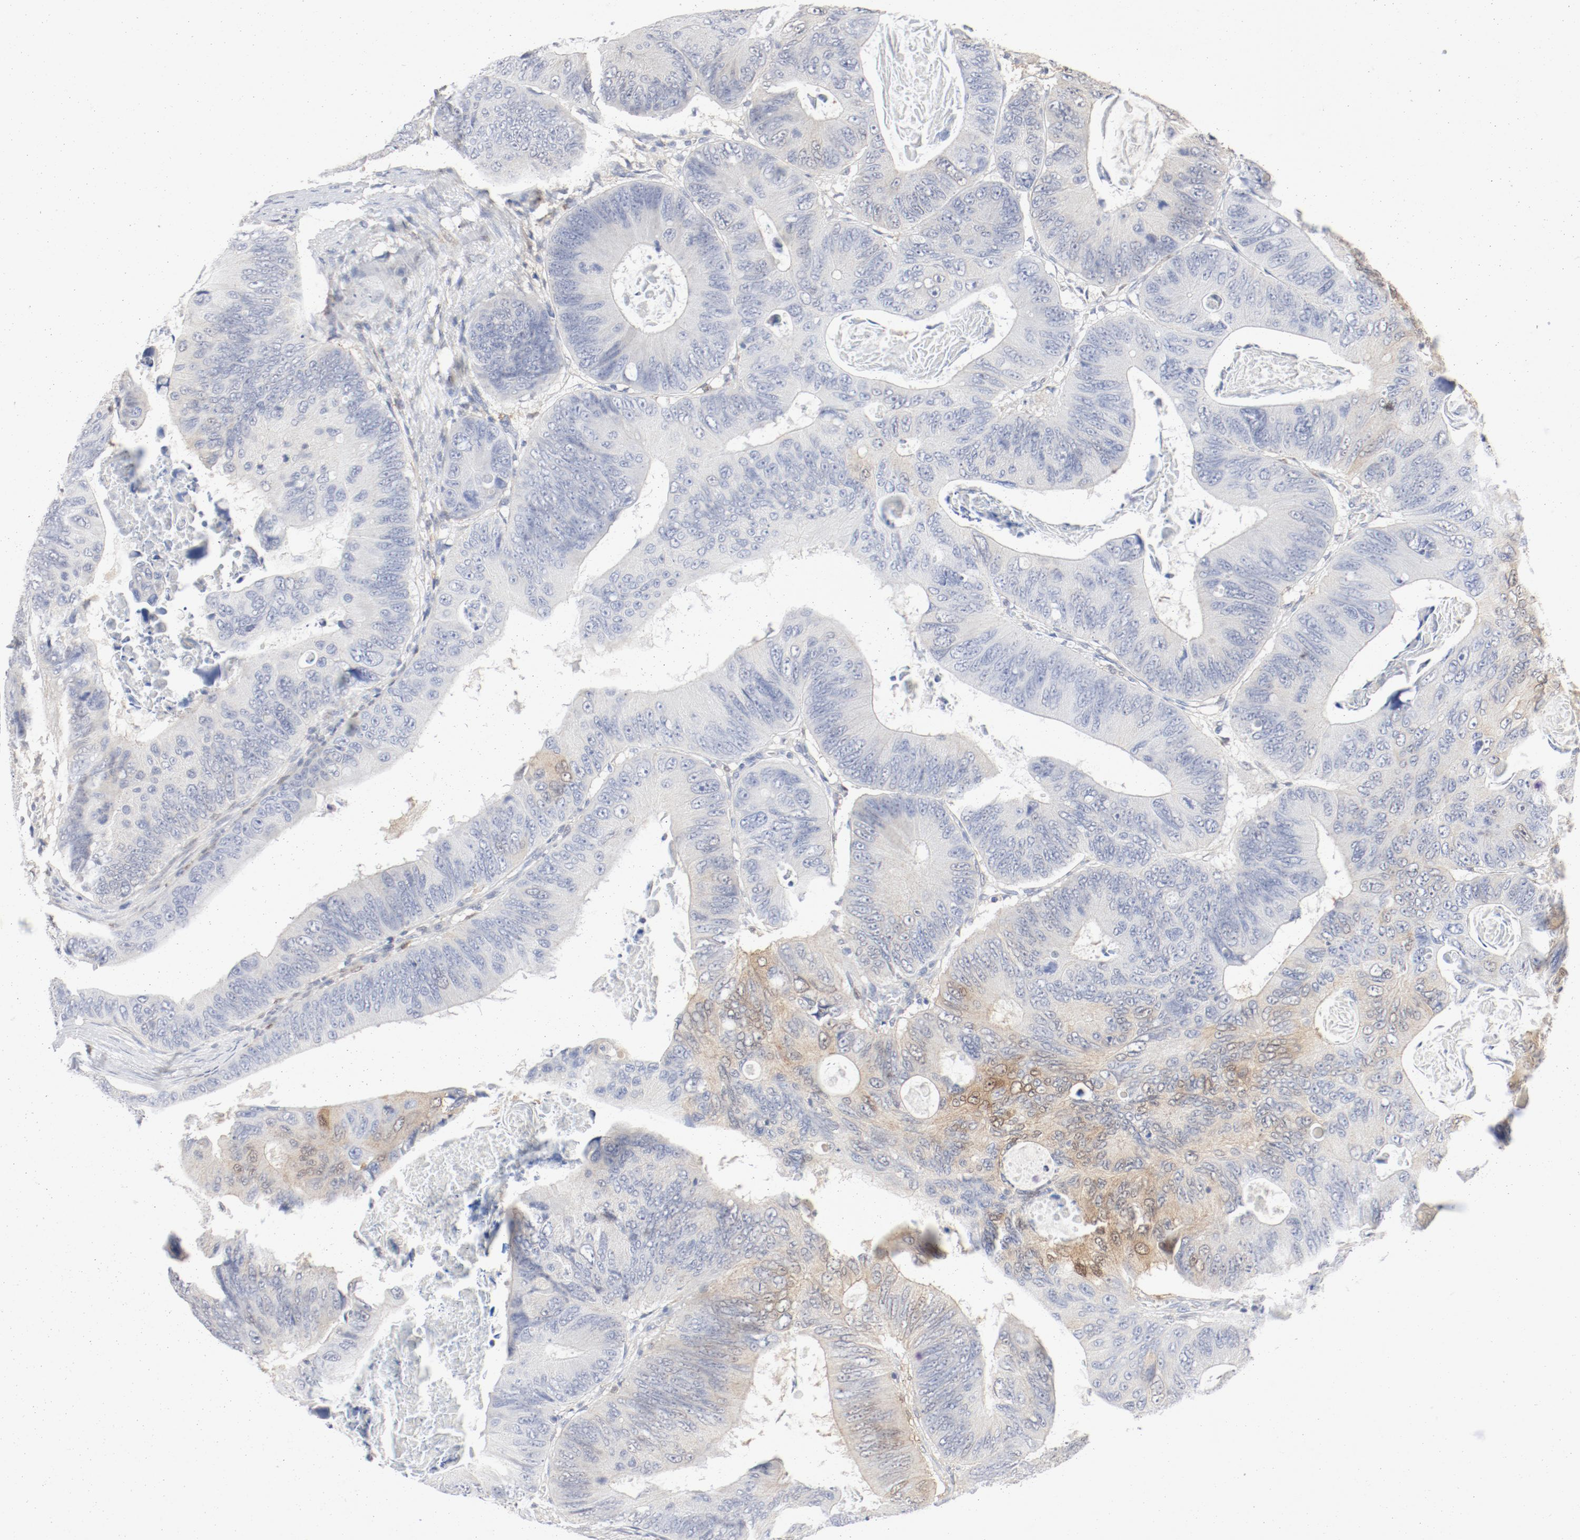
{"staining": {"intensity": "moderate", "quantity": "<25%", "location": "cytoplasmic/membranous"}, "tissue": "colorectal cancer", "cell_type": "Tumor cells", "image_type": "cancer", "snomed": [{"axis": "morphology", "description": "Adenocarcinoma, NOS"}, {"axis": "topography", "description": "Colon"}], "caption": "IHC of human colorectal adenocarcinoma demonstrates low levels of moderate cytoplasmic/membranous staining in approximately <25% of tumor cells. The protein is stained brown, and the nuclei are stained in blue (DAB IHC with brightfield microscopy, high magnification).", "gene": "PGM1", "patient": {"sex": "female", "age": 55}}